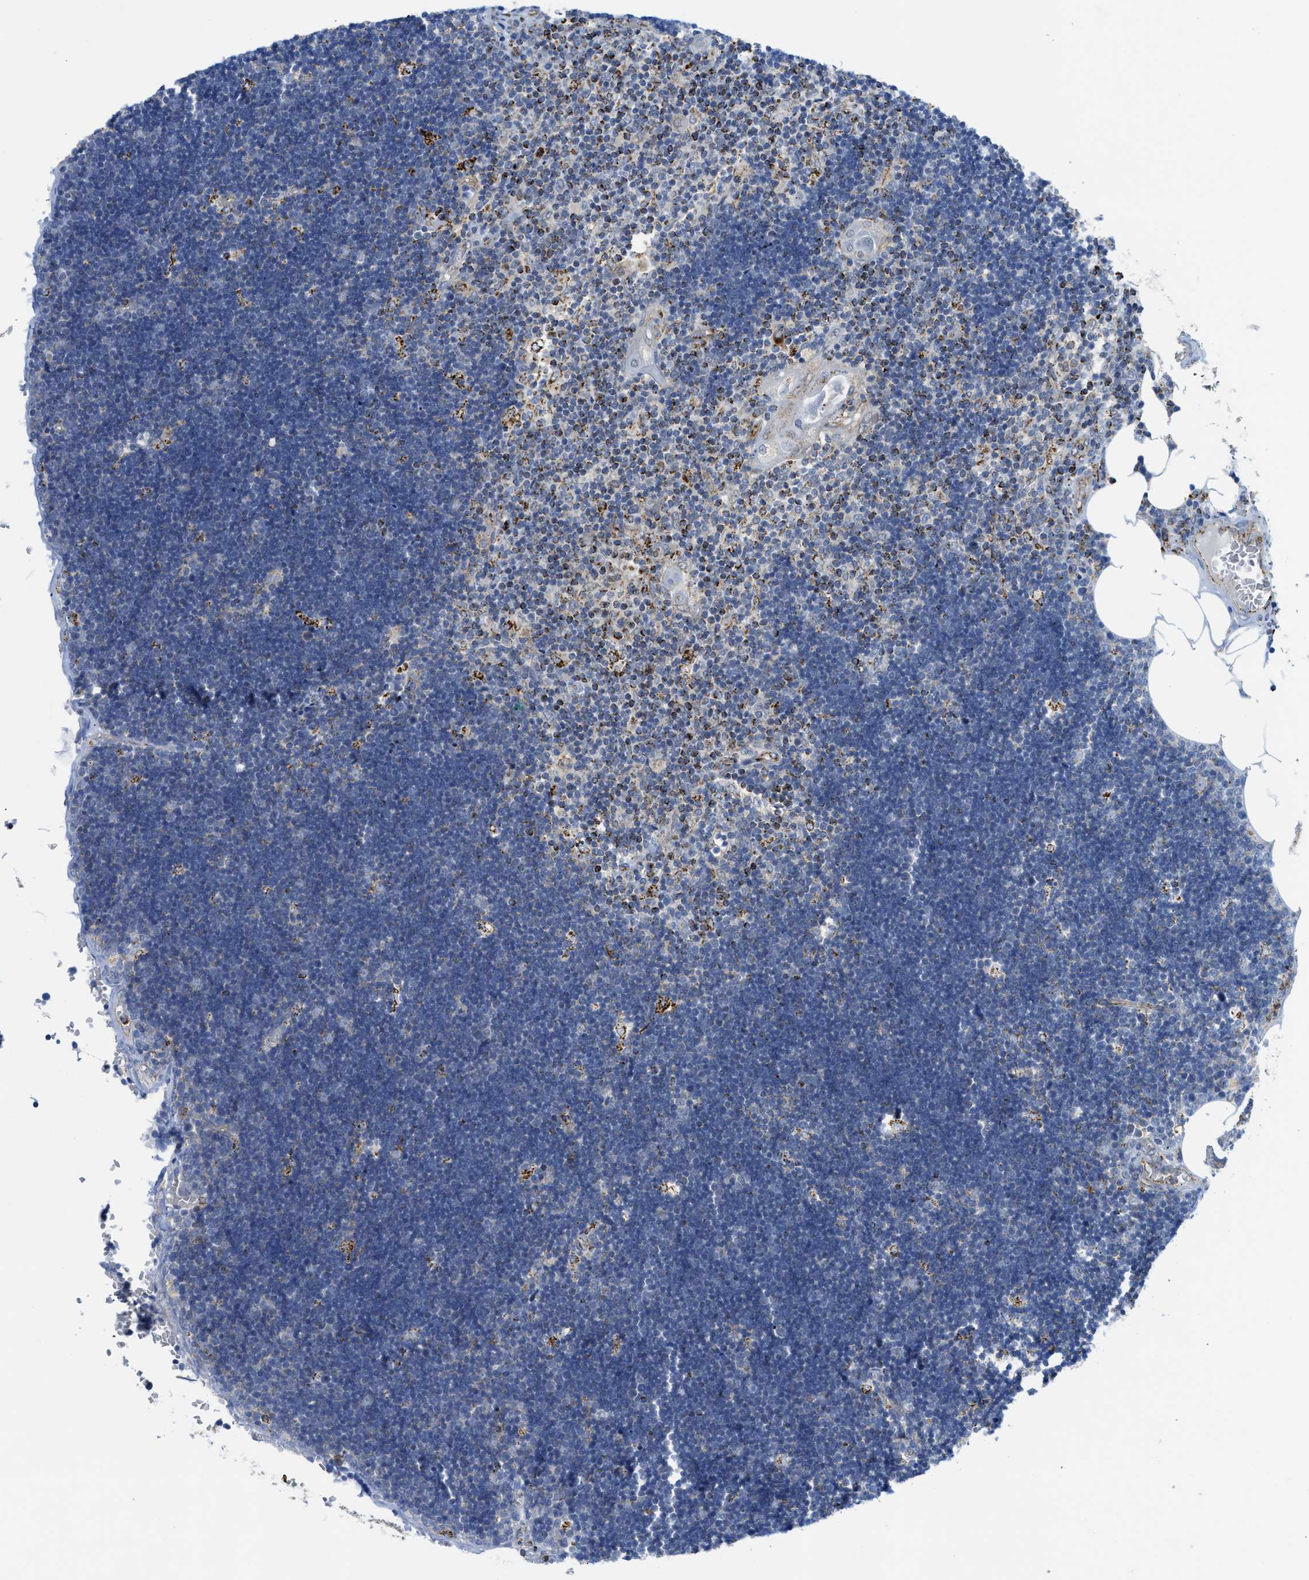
{"staining": {"intensity": "strong", "quantity": "<25%", "location": "cytoplasmic/membranous"}, "tissue": "lymph node", "cell_type": "Germinal center cells", "image_type": "normal", "snomed": [{"axis": "morphology", "description": "Normal tissue, NOS"}, {"axis": "topography", "description": "Lymph node"}], "caption": "A photomicrograph of lymph node stained for a protein demonstrates strong cytoplasmic/membranous brown staining in germinal center cells.", "gene": "SQOR", "patient": {"sex": "male", "age": 33}}